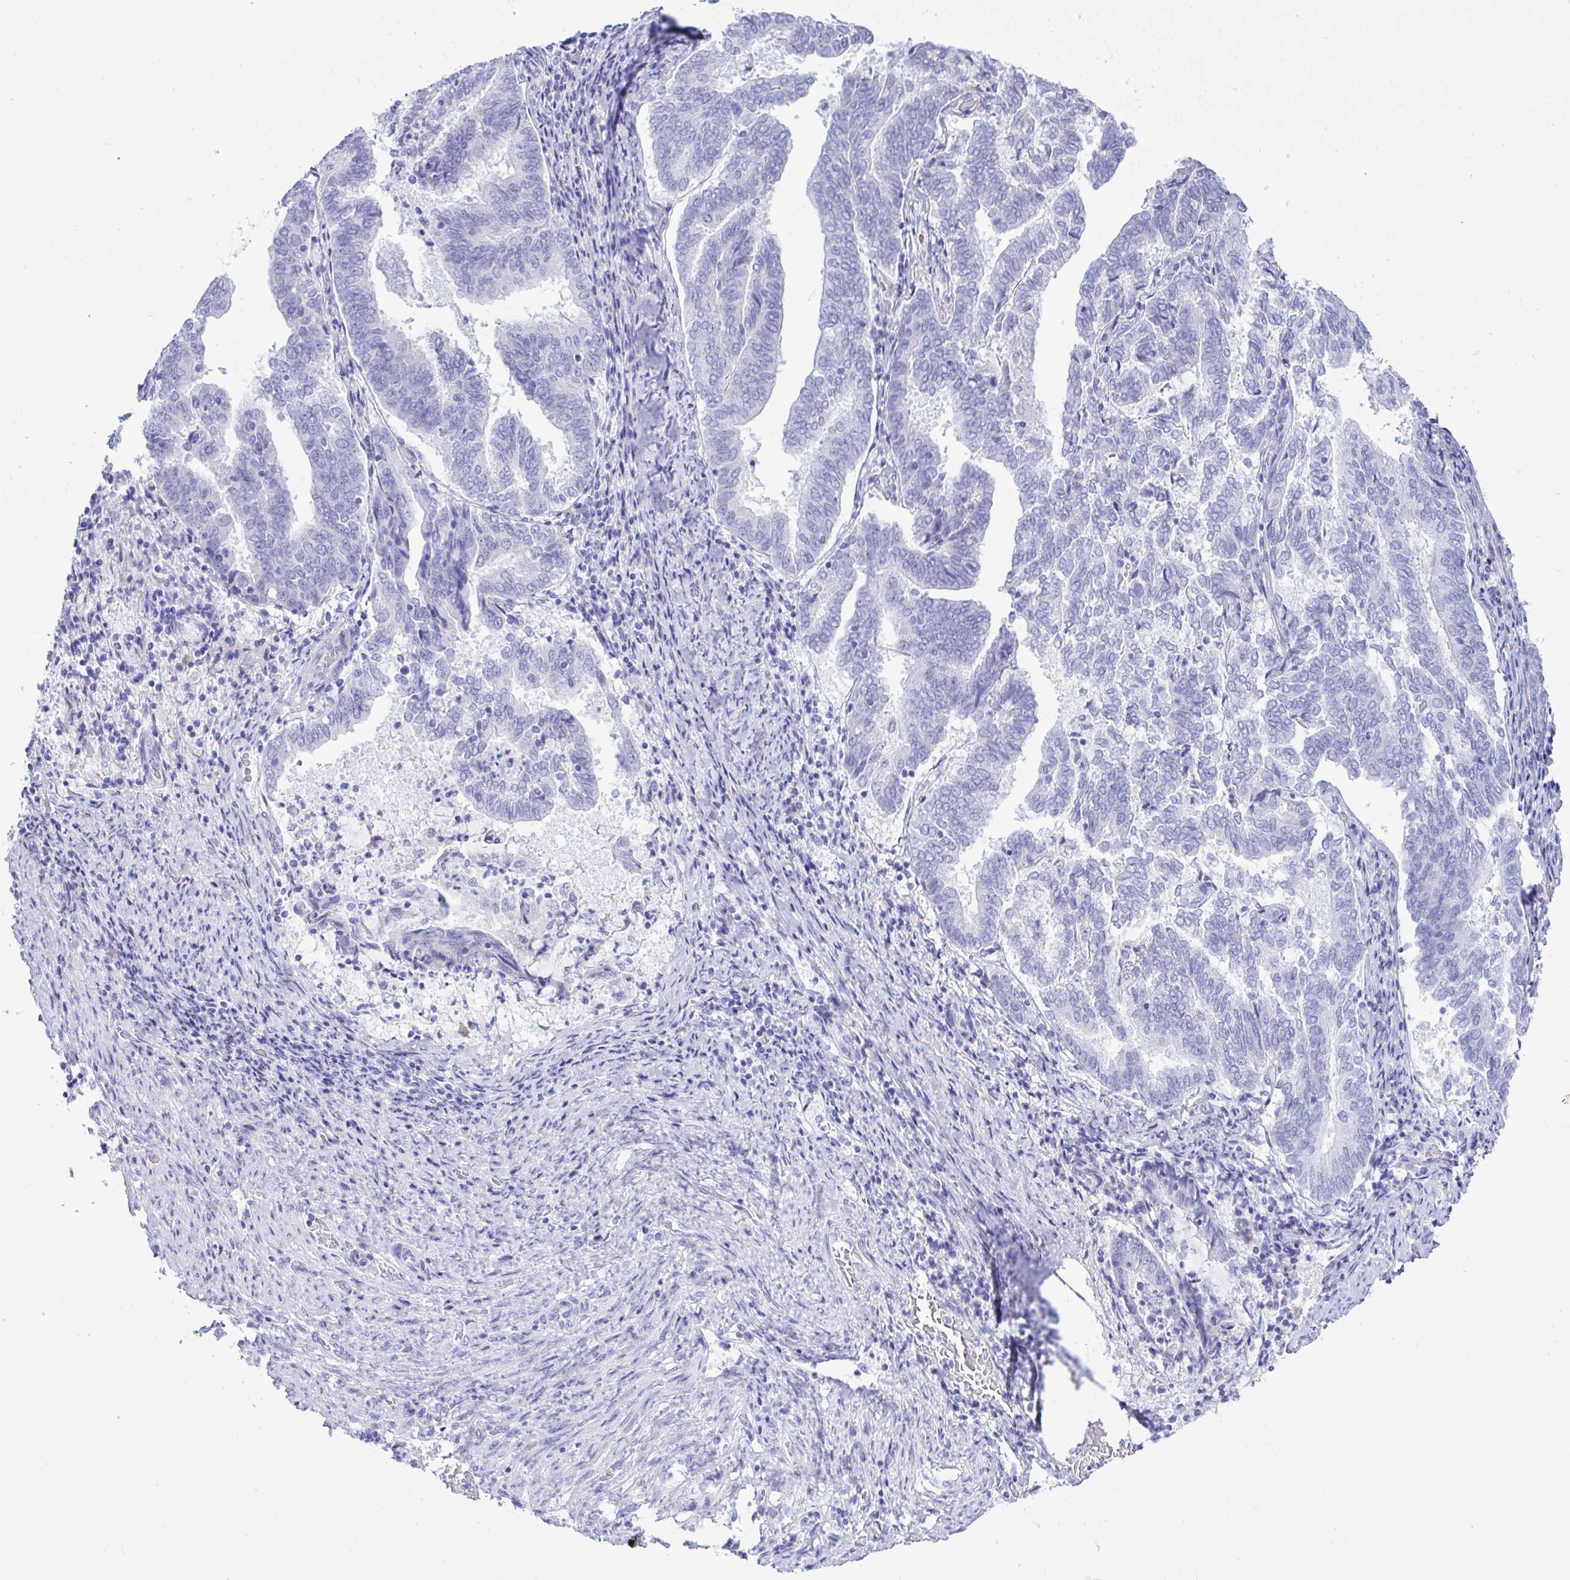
{"staining": {"intensity": "negative", "quantity": "none", "location": "none"}, "tissue": "endometrial cancer", "cell_type": "Tumor cells", "image_type": "cancer", "snomed": [{"axis": "morphology", "description": "Adenocarcinoma, NOS"}, {"axis": "topography", "description": "Endometrium"}], "caption": "This is an immunohistochemistry photomicrograph of endometrial adenocarcinoma. There is no expression in tumor cells.", "gene": "SEL1L2", "patient": {"sex": "female", "age": 80}}